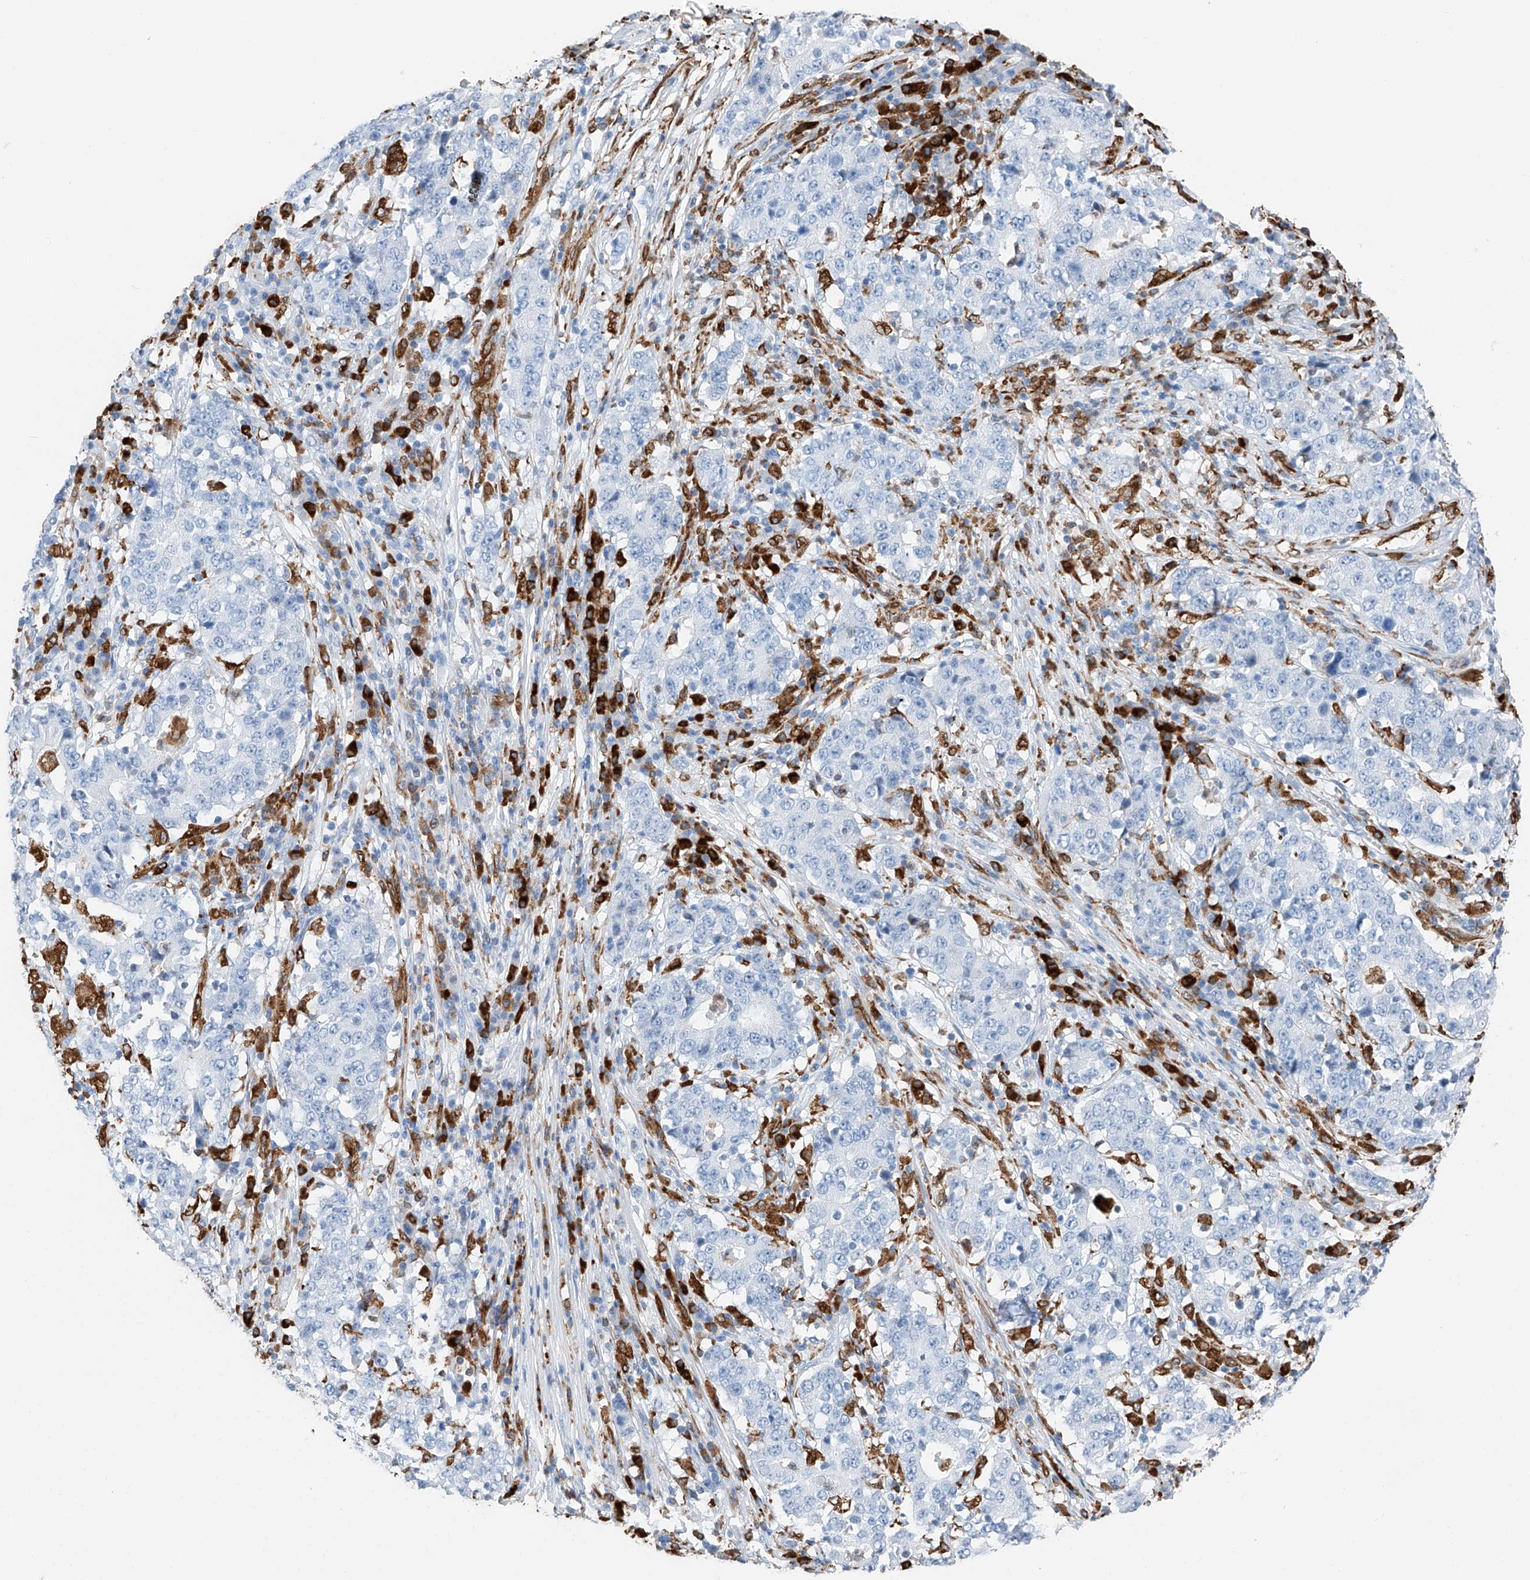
{"staining": {"intensity": "negative", "quantity": "none", "location": "none"}, "tissue": "stomach cancer", "cell_type": "Tumor cells", "image_type": "cancer", "snomed": [{"axis": "morphology", "description": "Adenocarcinoma, NOS"}, {"axis": "topography", "description": "Stomach"}], "caption": "Photomicrograph shows no protein staining in tumor cells of stomach cancer (adenocarcinoma) tissue. The staining was performed using DAB (3,3'-diaminobenzidine) to visualize the protein expression in brown, while the nuclei were stained in blue with hematoxylin (Magnification: 20x).", "gene": "TBXAS1", "patient": {"sex": "male", "age": 59}}